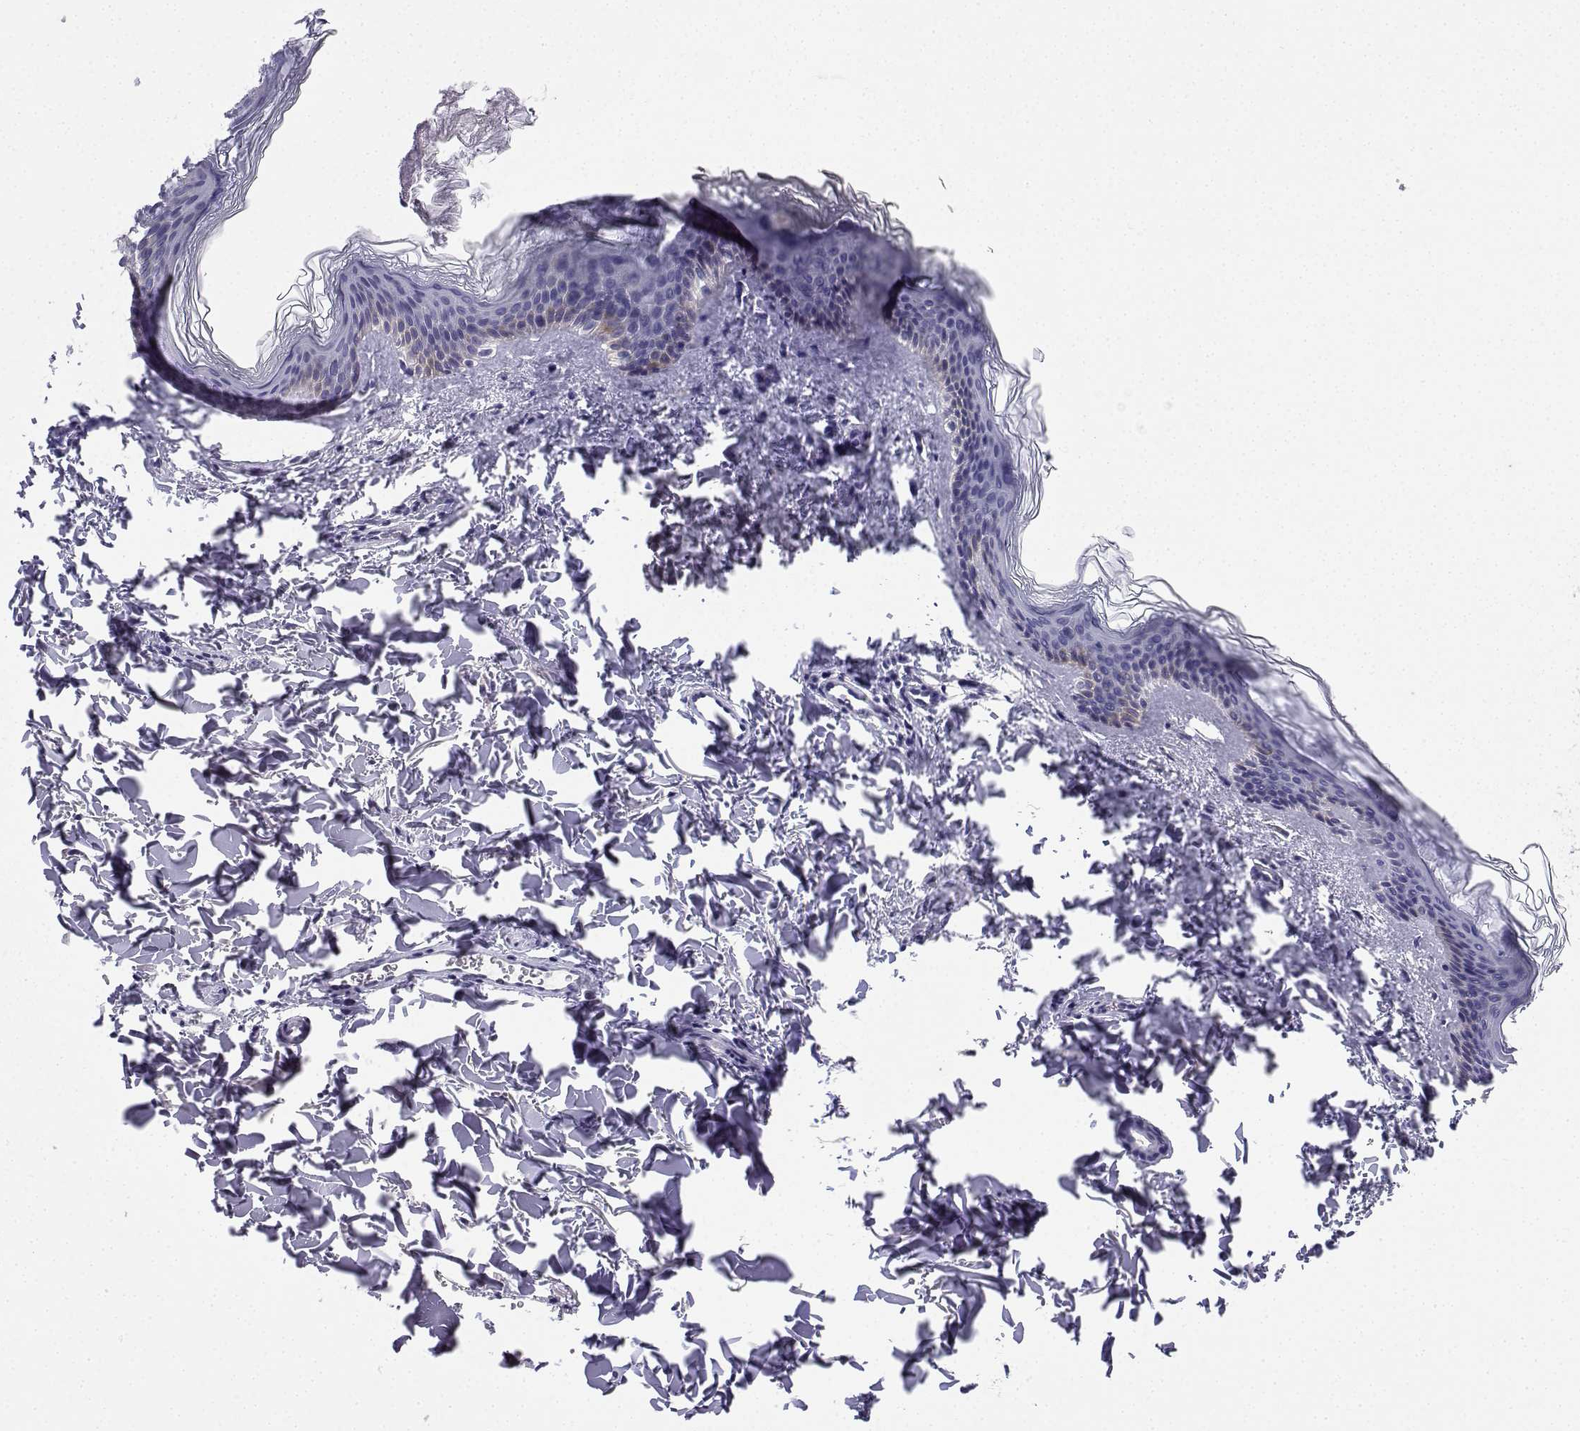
{"staining": {"intensity": "negative", "quantity": "none", "location": "none"}, "tissue": "skin cancer", "cell_type": "Tumor cells", "image_type": "cancer", "snomed": [{"axis": "morphology", "description": "Normal tissue, NOS"}, {"axis": "morphology", "description": "Basal cell carcinoma"}, {"axis": "topography", "description": "Skin"}], "caption": "Immunohistochemistry (IHC) of skin cancer (basal cell carcinoma) reveals no positivity in tumor cells.", "gene": "CALY", "patient": {"sex": "male", "age": 46}}